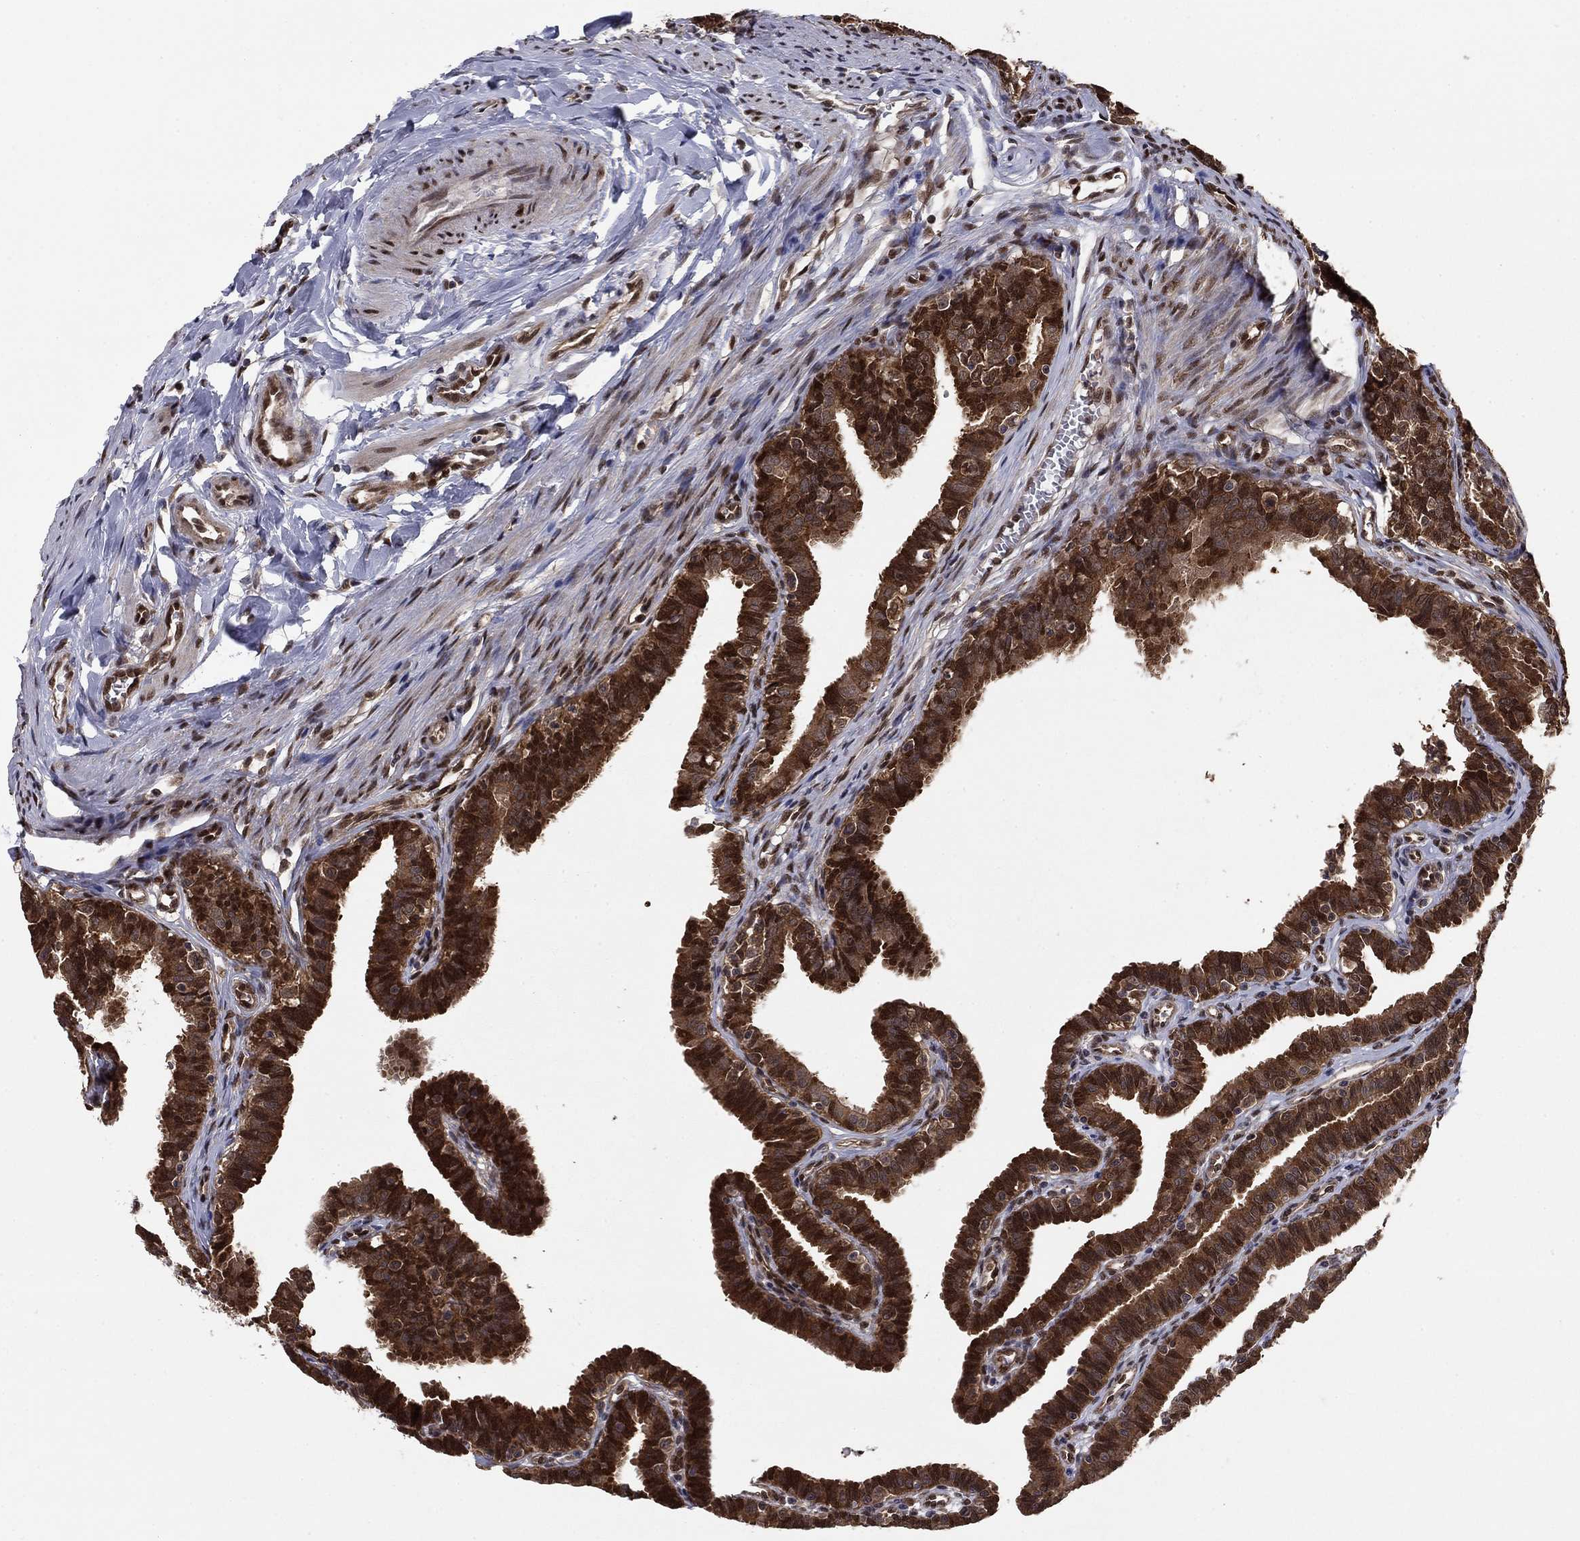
{"staining": {"intensity": "strong", "quantity": ">75%", "location": "cytoplasmic/membranous"}, "tissue": "fallopian tube", "cell_type": "Glandular cells", "image_type": "normal", "snomed": [{"axis": "morphology", "description": "Normal tissue, NOS"}, {"axis": "topography", "description": "Fallopian tube"}], "caption": "A high-resolution photomicrograph shows immunohistochemistry staining of normal fallopian tube, which displays strong cytoplasmic/membranous expression in approximately >75% of glandular cells. (DAB (3,3'-diaminobenzidine) IHC, brown staining for protein, blue staining for nuclei).", "gene": "FKBP4", "patient": {"sex": "female", "age": 36}}